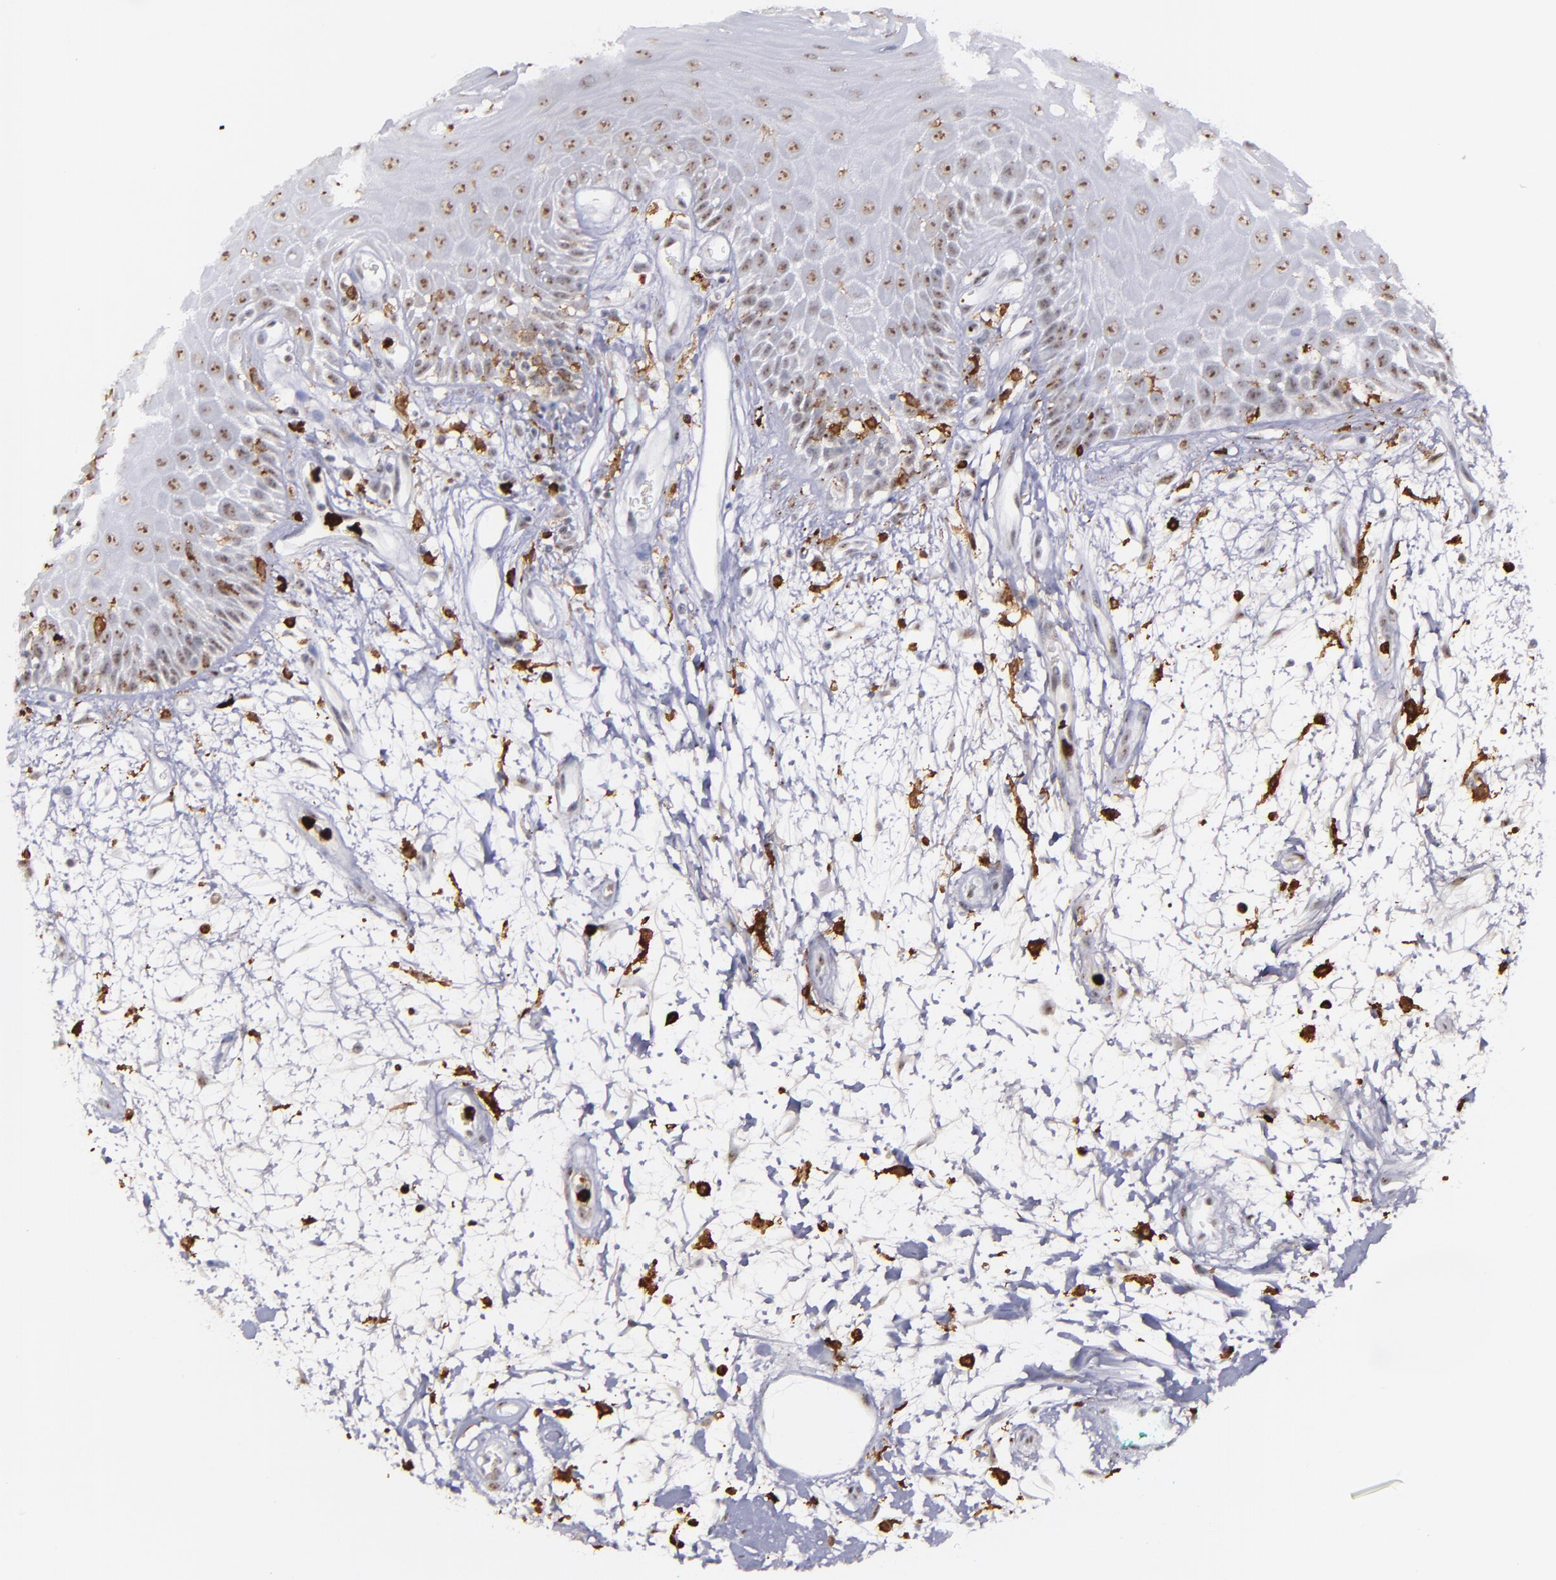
{"staining": {"intensity": "negative", "quantity": "none", "location": "none"}, "tissue": "oral mucosa", "cell_type": "Squamous epithelial cells", "image_type": "normal", "snomed": [{"axis": "morphology", "description": "Normal tissue, NOS"}, {"axis": "morphology", "description": "Squamous cell carcinoma, NOS"}, {"axis": "topography", "description": "Skeletal muscle"}, {"axis": "topography", "description": "Oral tissue"}, {"axis": "topography", "description": "Head-Neck"}], "caption": "High magnification brightfield microscopy of normal oral mucosa stained with DAB (3,3'-diaminobenzidine) (brown) and counterstained with hematoxylin (blue): squamous epithelial cells show no significant expression. (DAB immunohistochemistry (IHC), high magnification).", "gene": "NCF2", "patient": {"sex": "female", "age": 84}}